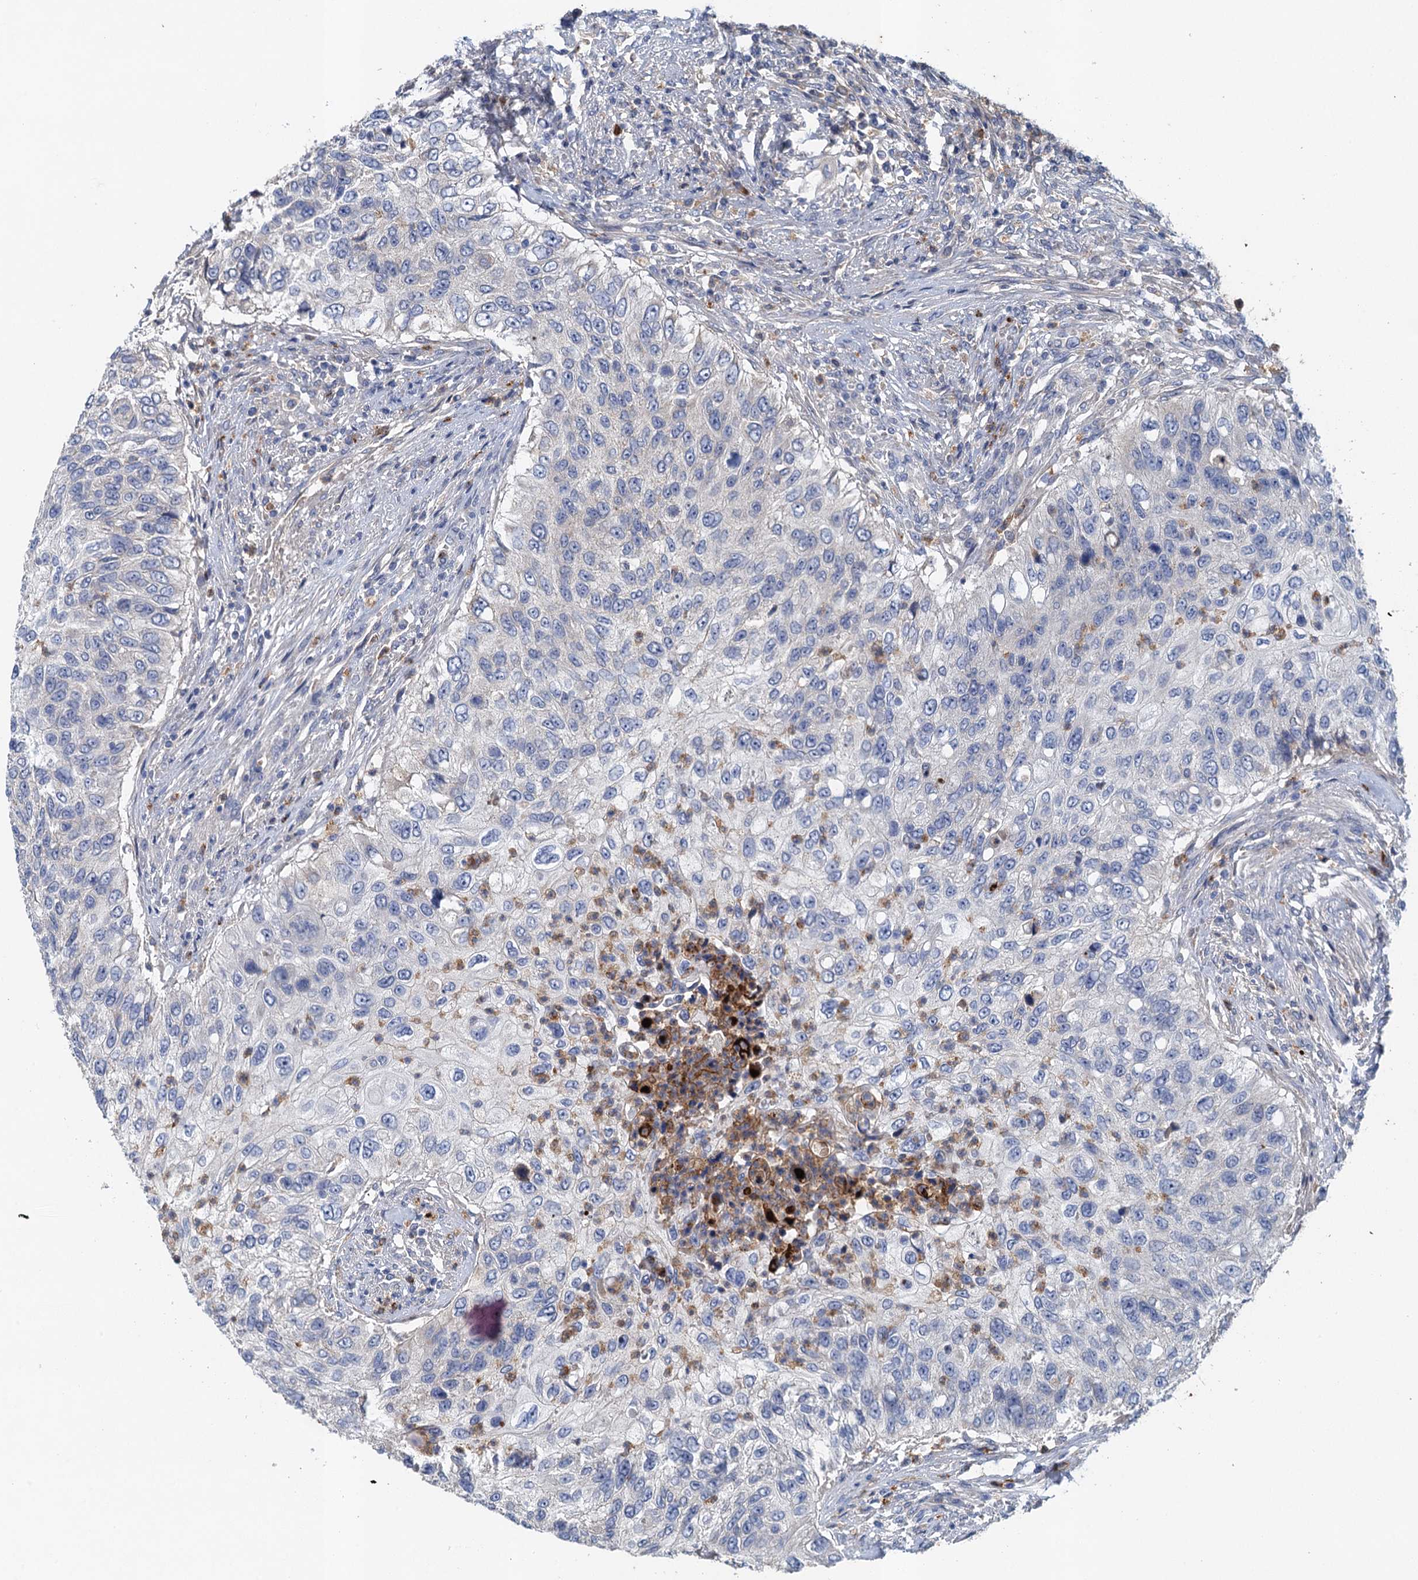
{"staining": {"intensity": "negative", "quantity": "none", "location": "none"}, "tissue": "urothelial cancer", "cell_type": "Tumor cells", "image_type": "cancer", "snomed": [{"axis": "morphology", "description": "Urothelial carcinoma, High grade"}, {"axis": "topography", "description": "Urinary bladder"}], "caption": "Tumor cells are negative for protein expression in human high-grade urothelial carcinoma.", "gene": "TPCN1", "patient": {"sex": "female", "age": 60}}